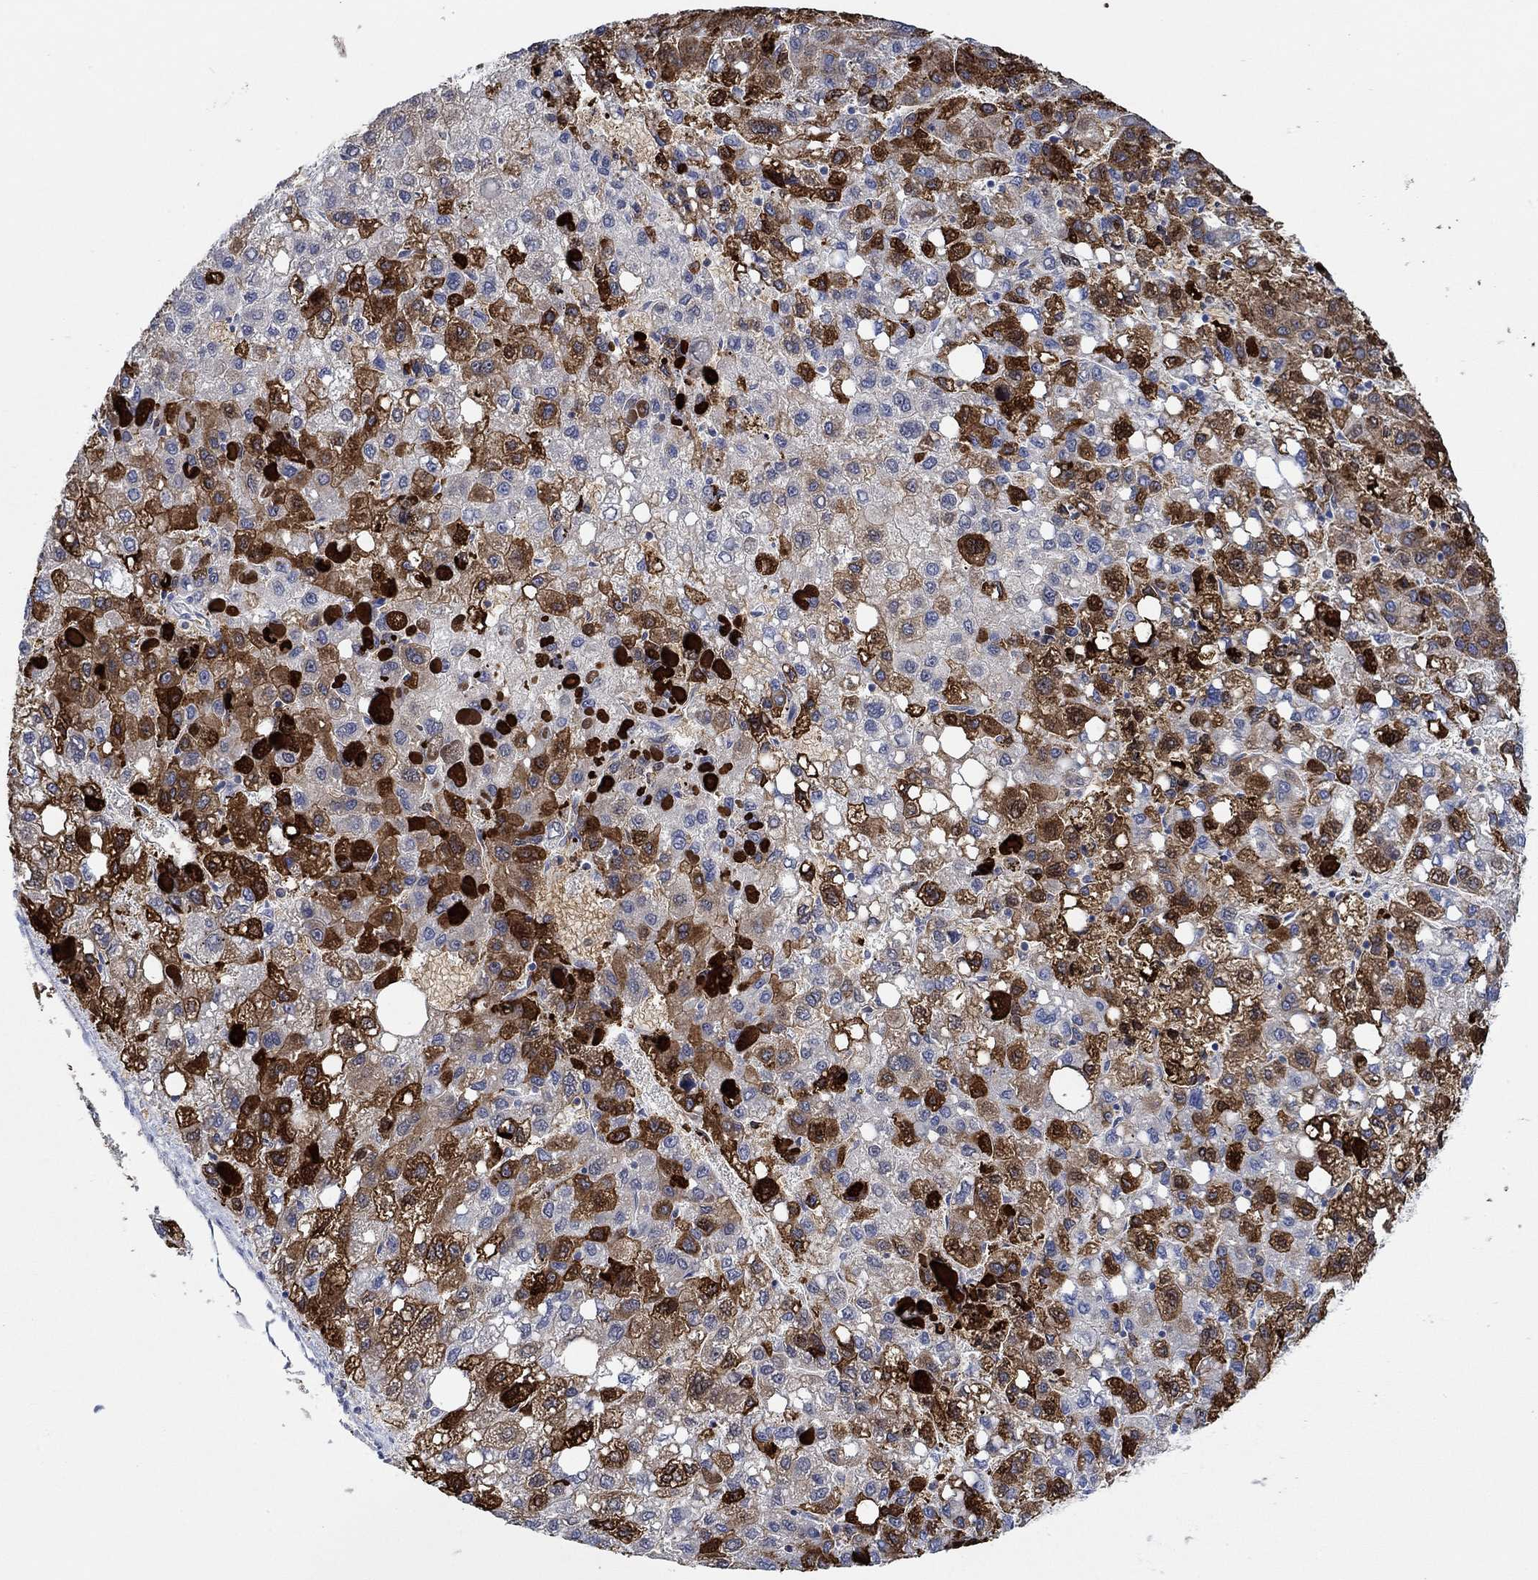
{"staining": {"intensity": "strong", "quantity": "25%-75%", "location": "cytoplasmic/membranous"}, "tissue": "liver cancer", "cell_type": "Tumor cells", "image_type": "cancer", "snomed": [{"axis": "morphology", "description": "Carcinoma, Hepatocellular, NOS"}, {"axis": "topography", "description": "Liver"}], "caption": "A brown stain highlights strong cytoplasmic/membranous positivity of a protein in hepatocellular carcinoma (liver) tumor cells.", "gene": "MPP1", "patient": {"sex": "female", "age": 82}}